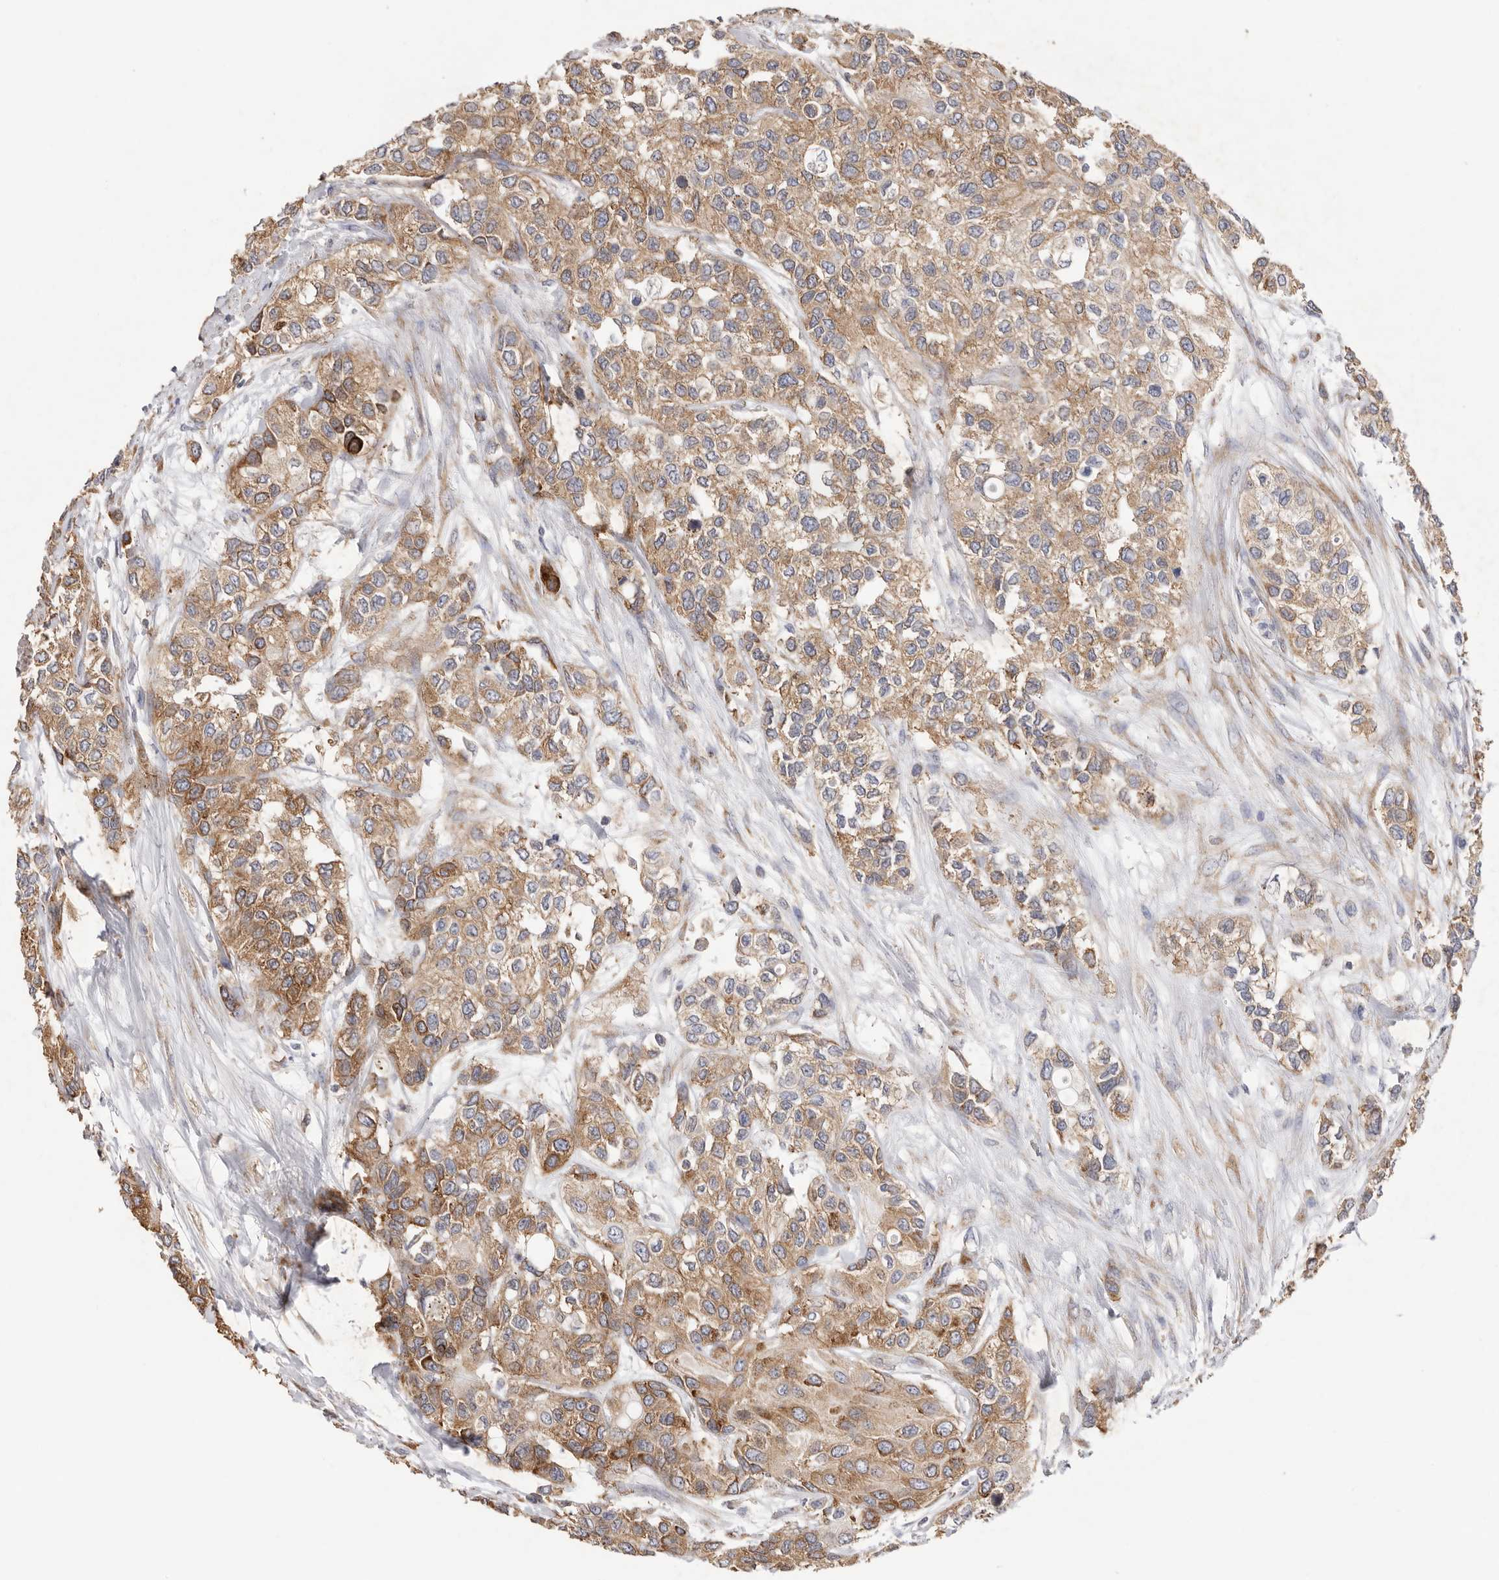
{"staining": {"intensity": "moderate", "quantity": ">75%", "location": "cytoplasmic/membranous"}, "tissue": "urothelial cancer", "cell_type": "Tumor cells", "image_type": "cancer", "snomed": [{"axis": "morphology", "description": "Urothelial carcinoma, High grade"}, {"axis": "topography", "description": "Urinary bladder"}], "caption": "Immunohistochemistry (IHC) photomicrograph of high-grade urothelial carcinoma stained for a protein (brown), which shows medium levels of moderate cytoplasmic/membranous expression in about >75% of tumor cells.", "gene": "SERBP1", "patient": {"sex": "female", "age": 56}}